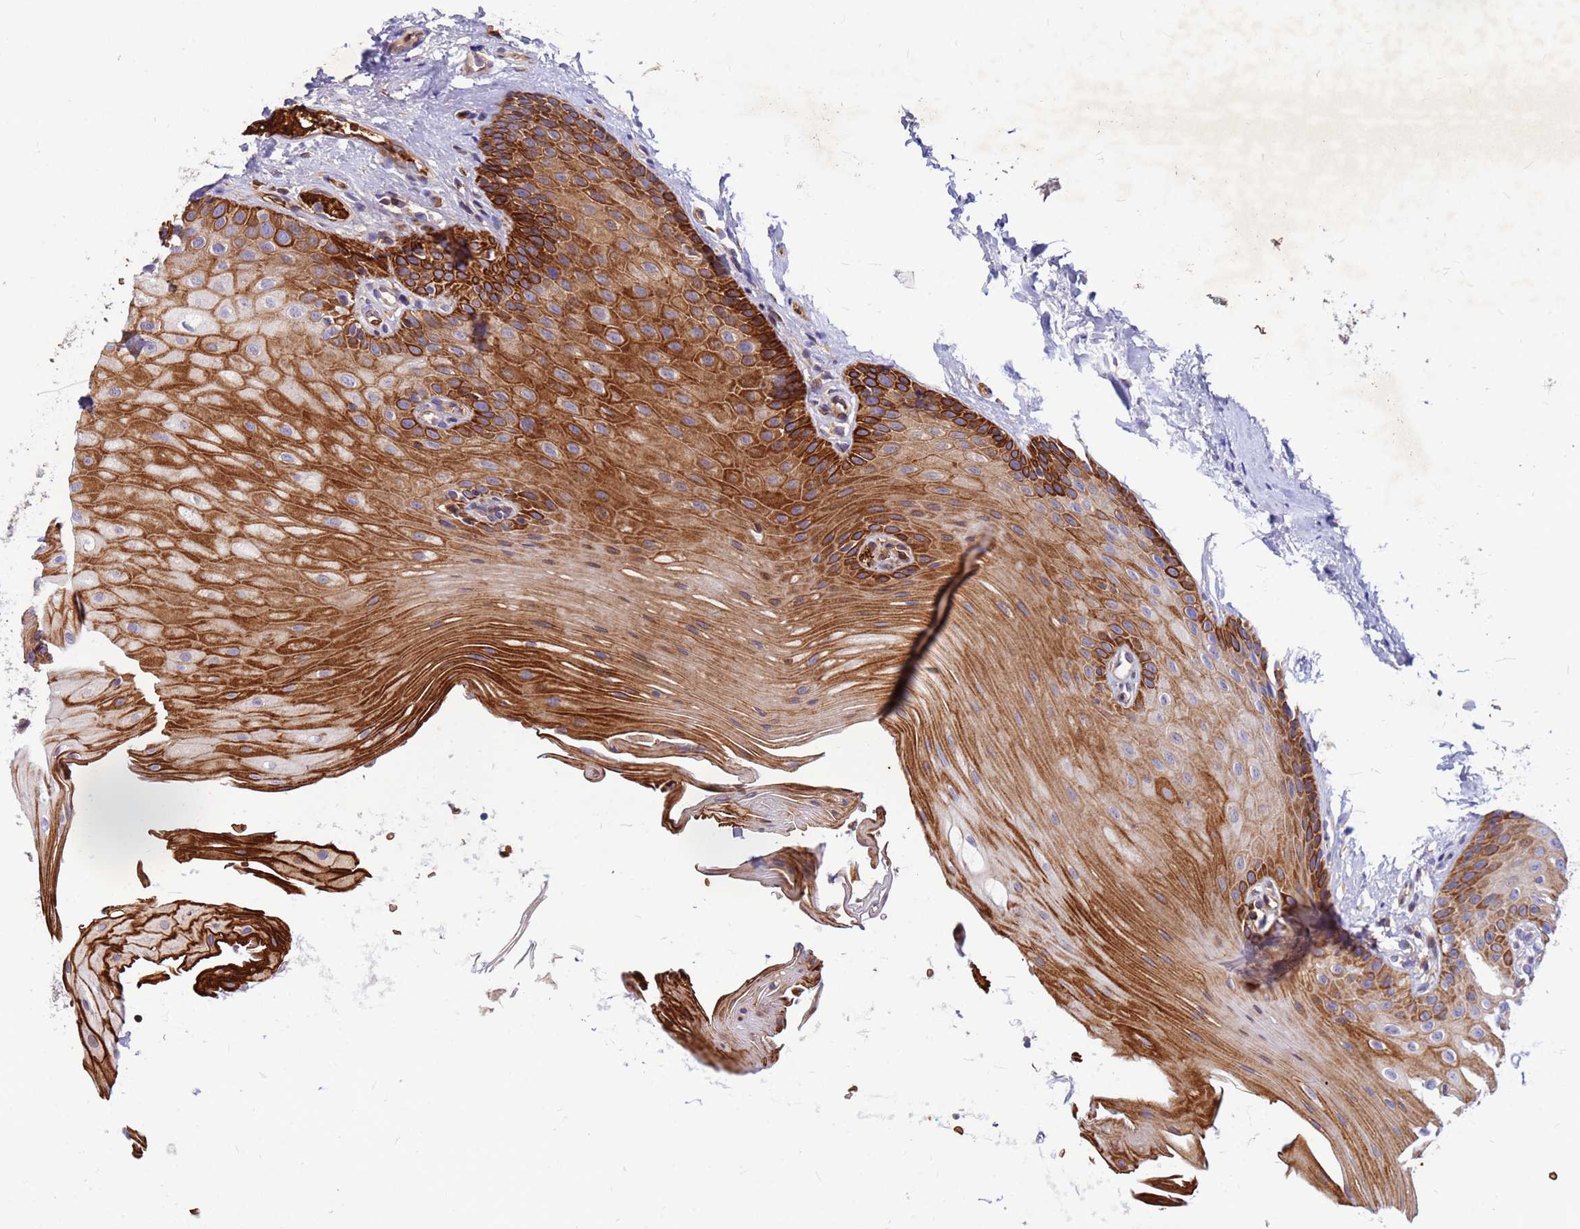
{"staining": {"intensity": "strong", "quantity": "25%-75%", "location": "cytoplasmic/membranous"}, "tissue": "oral mucosa", "cell_type": "Squamous epithelial cells", "image_type": "normal", "snomed": [{"axis": "morphology", "description": "Normal tissue, NOS"}, {"axis": "topography", "description": "Oral tissue"}], "caption": "Unremarkable oral mucosa demonstrates strong cytoplasmic/membranous staining in approximately 25%-75% of squamous epithelial cells, visualized by immunohistochemistry.", "gene": "ZNF669", "patient": {"sex": "female", "age": 67}}